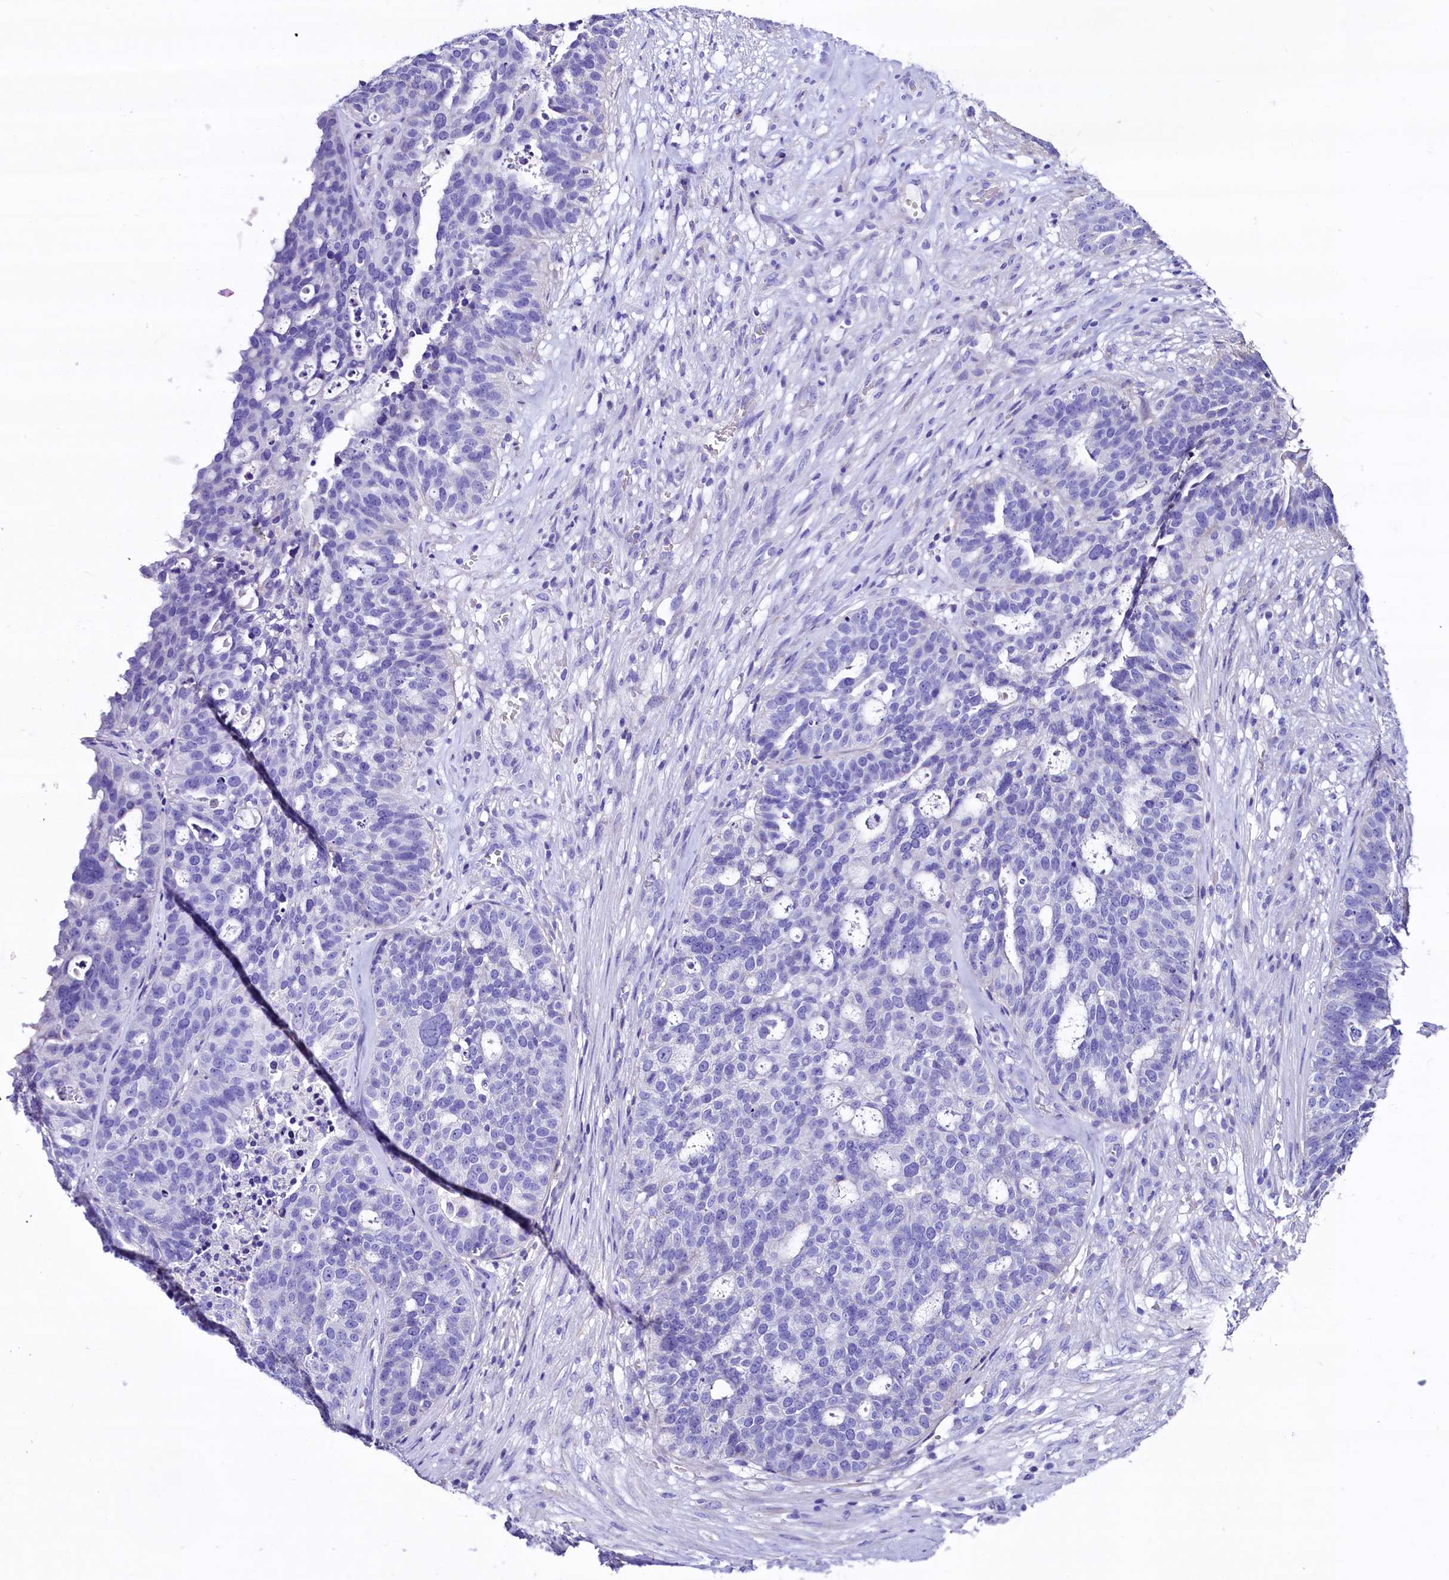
{"staining": {"intensity": "negative", "quantity": "none", "location": "none"}, "tissue": "ovarian cancer", "cell_type": "Tumor cells", "image_type": "cancer", "snomed": [{"axis": "morphology", "description": "Cystadenocarcinoma, serous, NOS"}, {"axis": "topography", "description": "Ovary"}], "caption": "Immunohistochemistry (IHC) of ovarian cancer (serous cystadenocarcinoma) shows no staining in tumor cells.", "gene": "RBP3", "patient": {"sex": "female", "age": 59}}